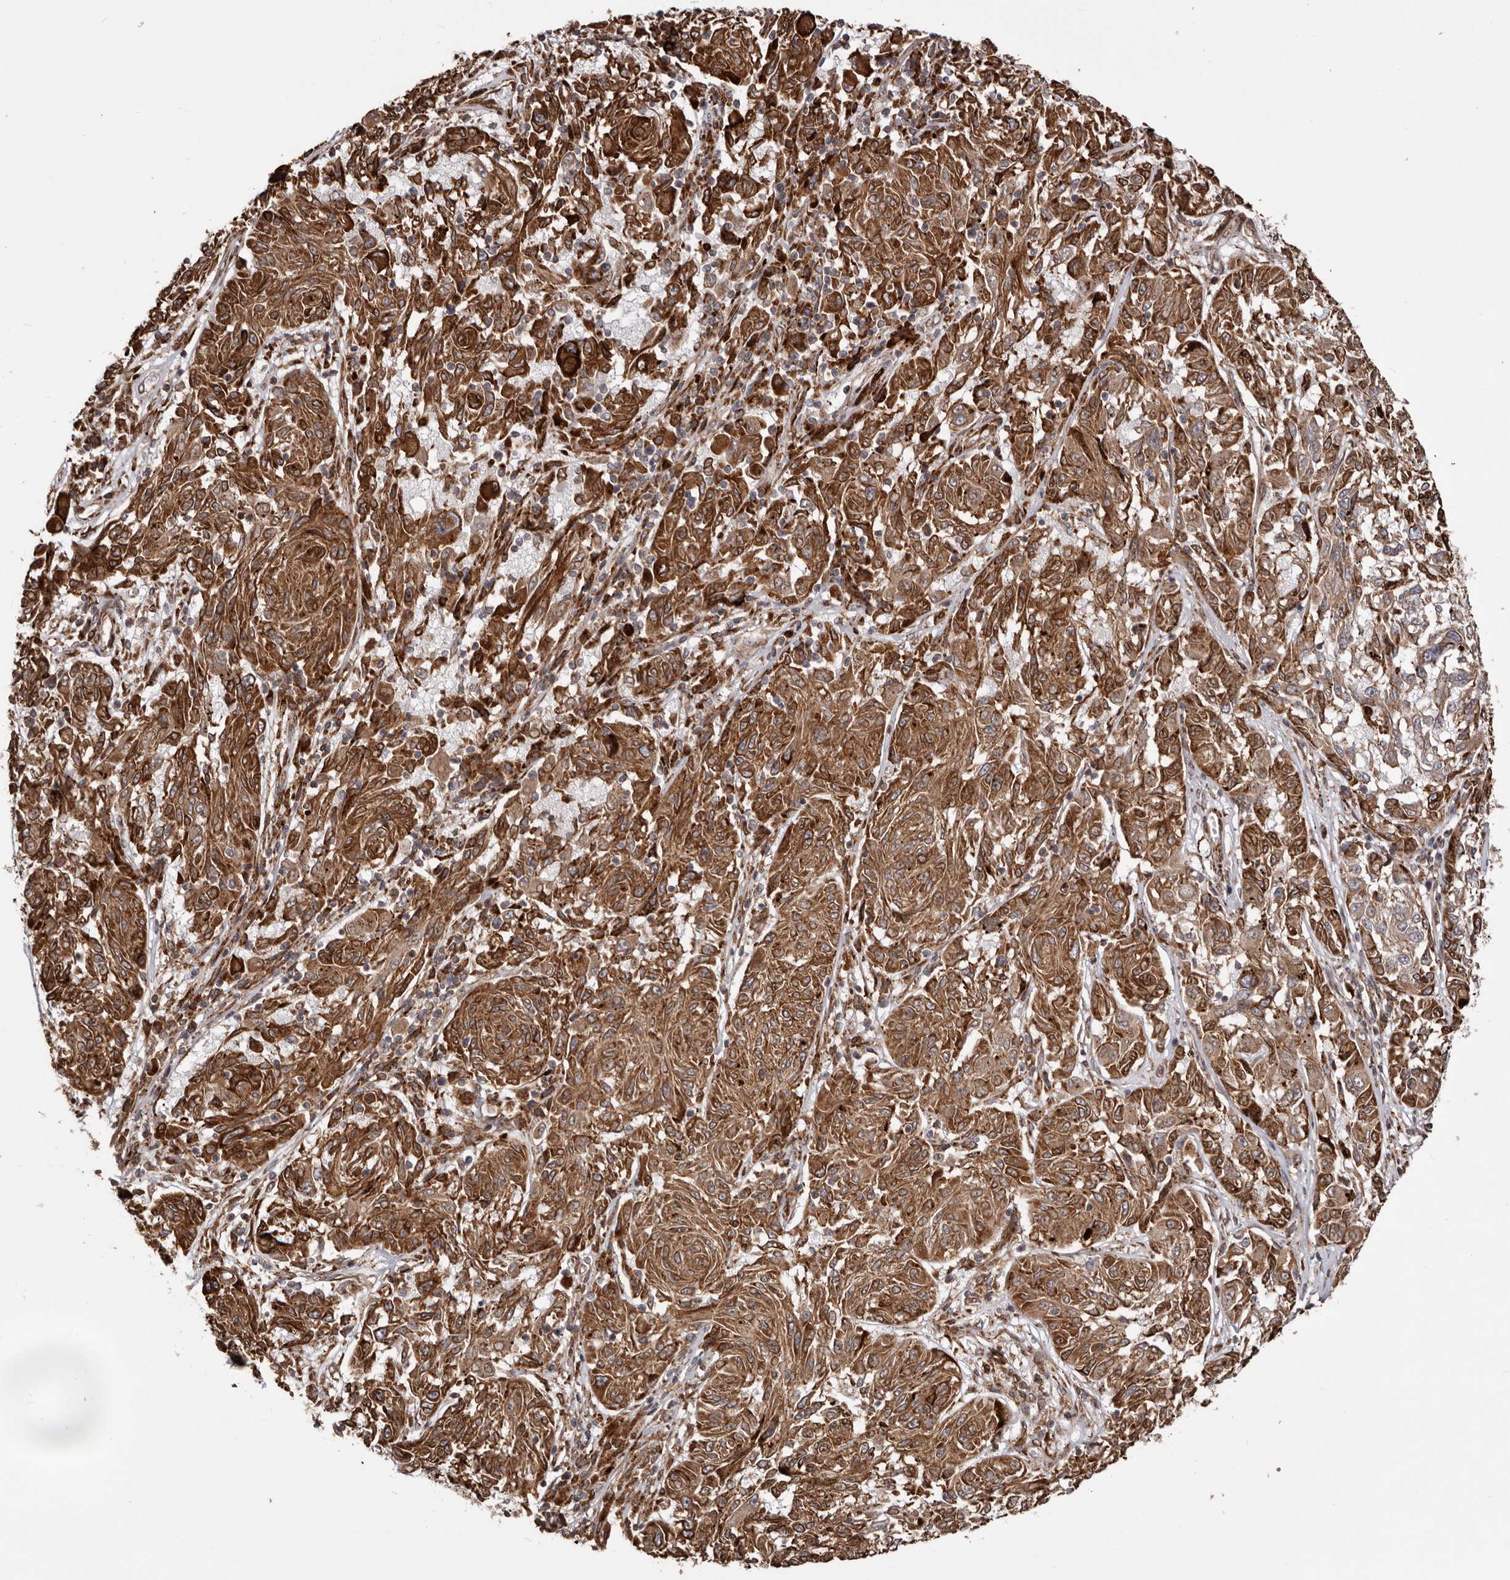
{"staining": {"intensity": "strong", "quantity": ">75%", "location": "cytoplasmic/membranous"}, "tissue": "melanoma", "cell_type": "Tumor cells", "image_type": "cancer", "snomed": [{"axis": "morphology", "description": "Malignant melanoma, NOS"}, {"axis": "topography", "description": "Skin"}], "caption": "Malignant melanoma stained with immunohistochemistry shows strong cytoplasmic/membranous expression in approximately >75% of tumor cells.", "gene": "NUP43", "patient": {"sex": "male", "age": 53}}